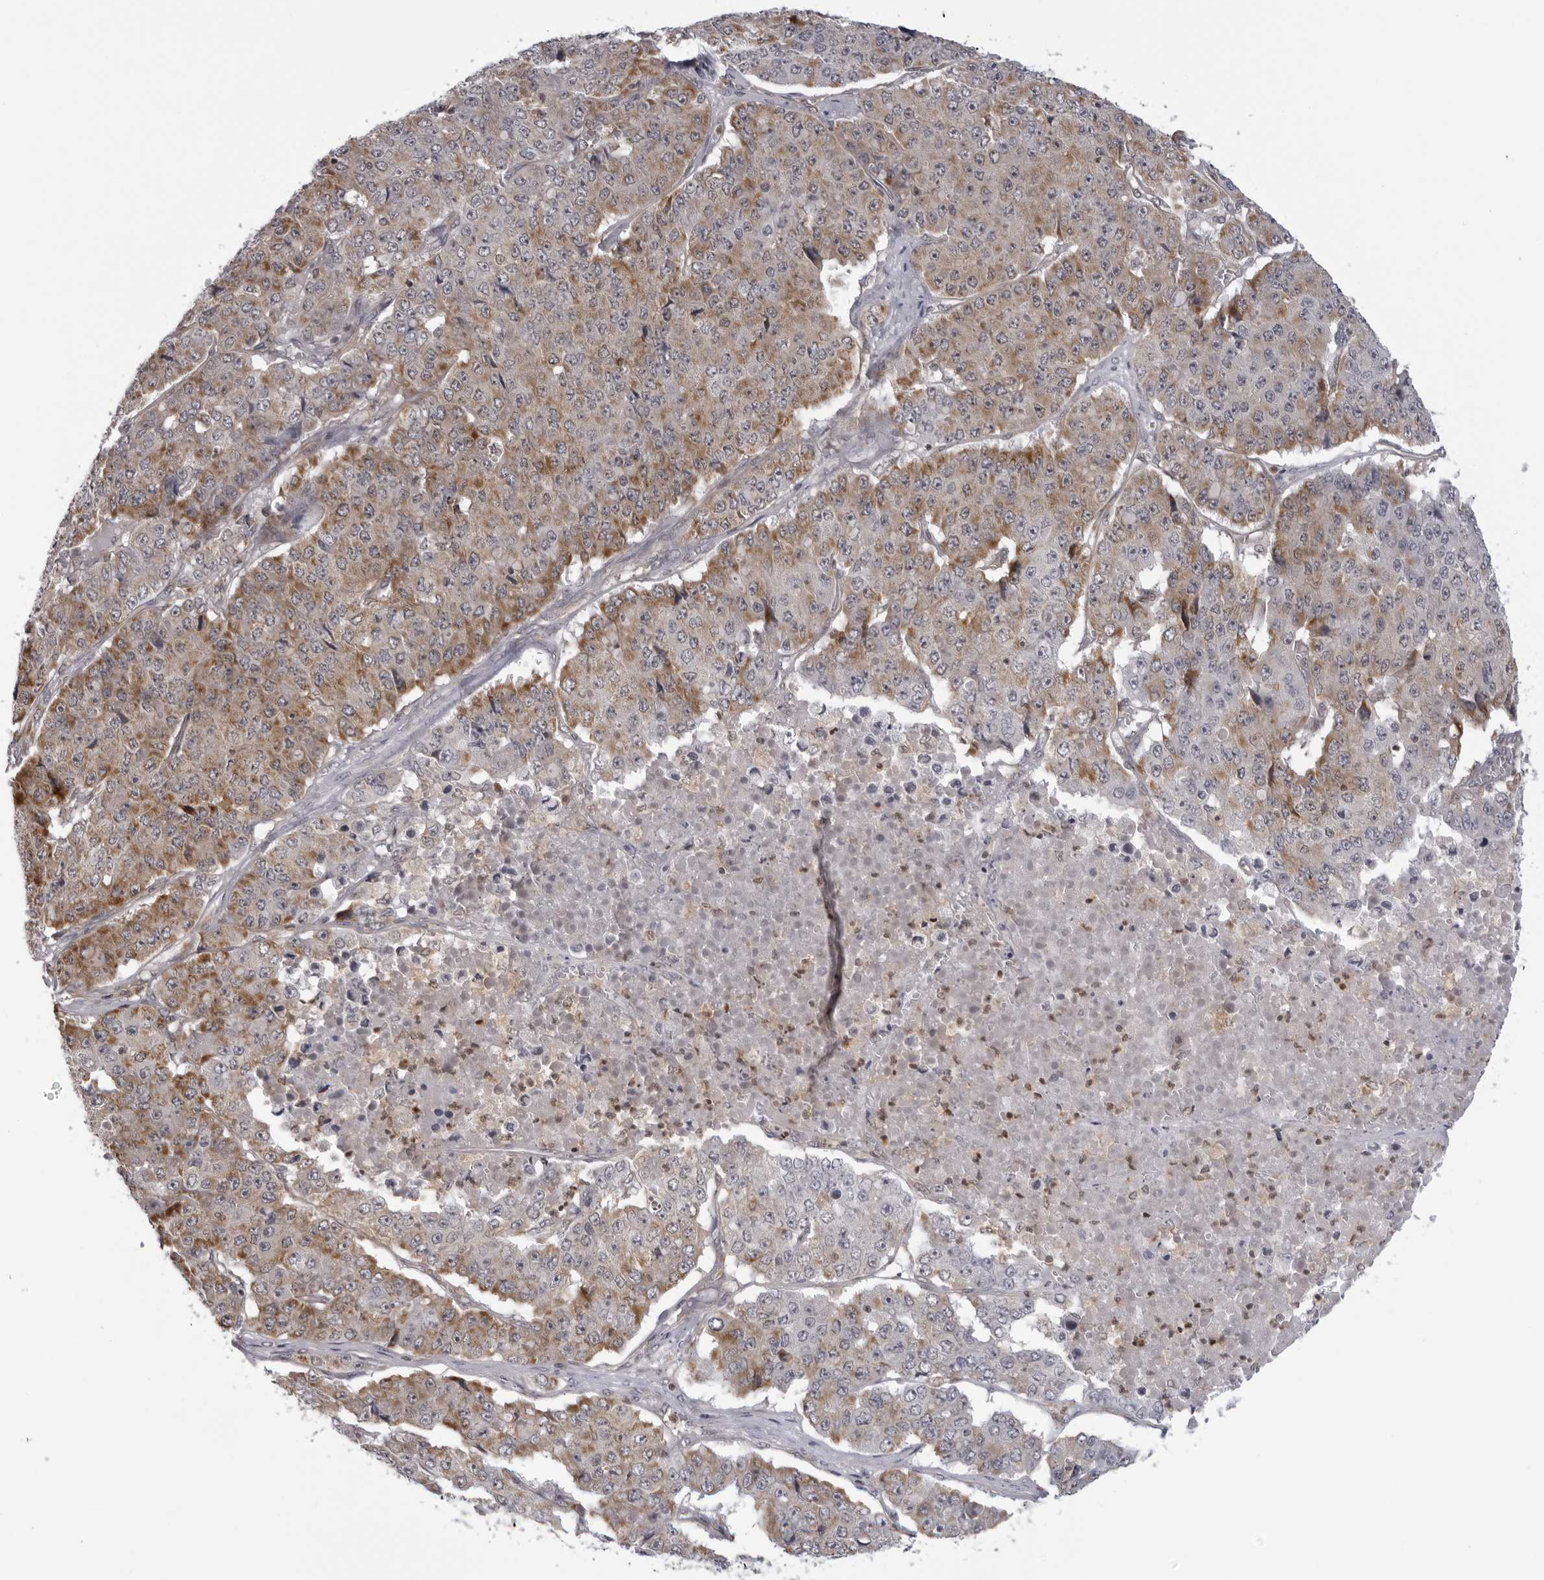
{"staining": {"intensity": "moderate", "quantity": "25%-75%", "location": "cytoplasmic/membranous"}, "tissue": "pancreatic cancer", "cell_type": "Tumor cells", "image_type": "cancer", "snomed": [{"axis": "morphology", "description": "Adenocarcinoma, NOS"}, {"axis": "topography", "description": "Pancreas"}], "caption": "Tumor cells reveal moderate cytoplasmic/membranous positivity in about 25%-75% of cells in pancreatic cancer (adenocarcinoma).", "gene": "MRPS15", "patient": {"sex": "male", "age": 50}}